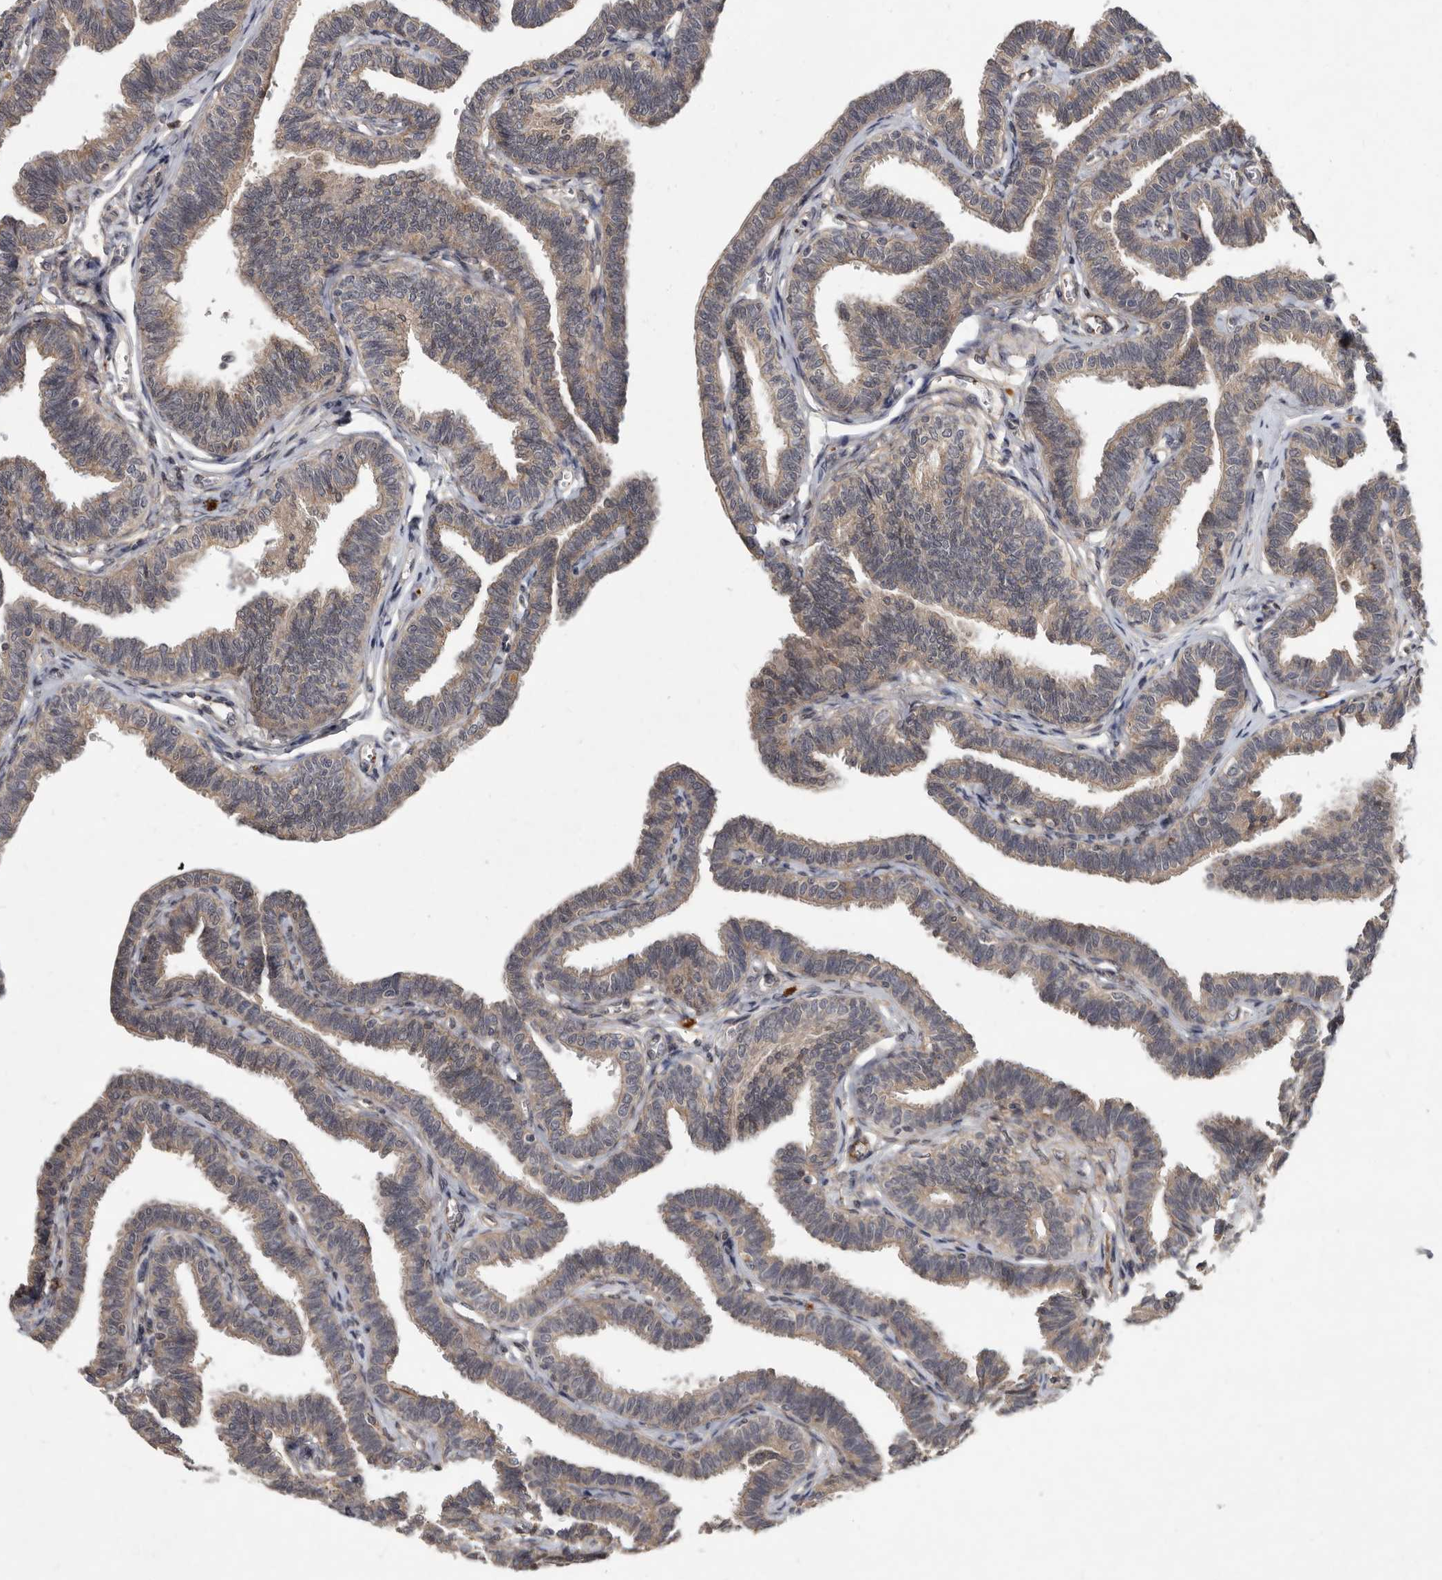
{"staining": {"intensity": "weak", "quantity": "25%-75%", "location": "cytoplasmic/membranous"}, "tissue": "fallopian tube", "cell_type": "Glandular cells", "image_type": "normal", "snomed": [{"axis": "morphology", "description": "Normal tissue, NOS"}, {"axis": "topography", "description": "Fallopian tube"}, {"axis": "topography", "description": "Ovary"}], "caption": "Immunohistochemical staining of benign fallopian tube demonstrates weak cytoplasmic/membranous protein expression in about 25%-75% of glandular cells.", "gene": "DNAJC28", "patient": {"sex": "female", "age": 23}}